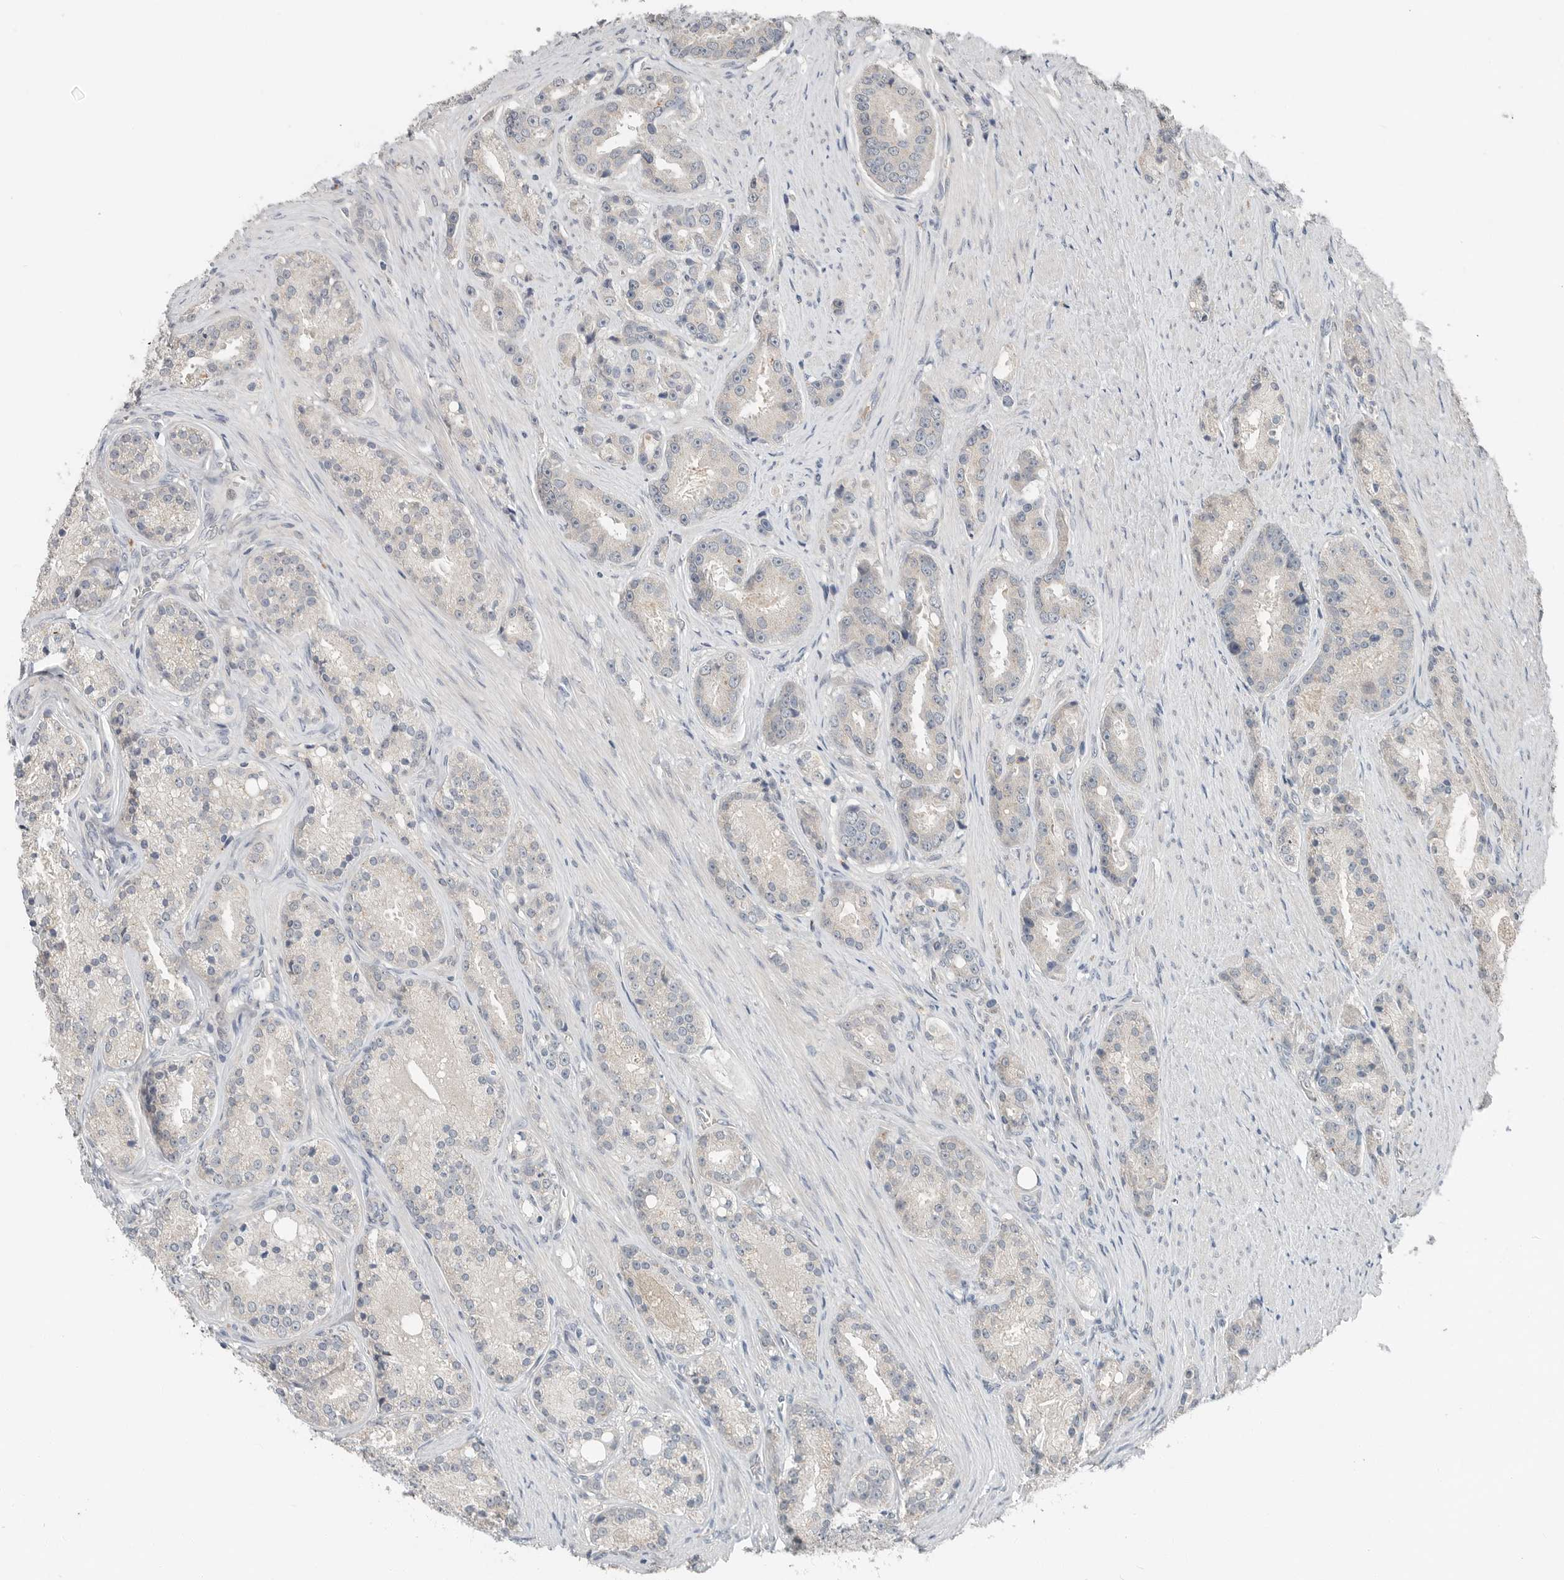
{"staining": {"intensity": "negative", "quantity": "none", "location": "none"}, "tissue": "prostate cancer", "cell_type": "Tumor cells", "image_type": "cancer", "snomed": [{"axis": "morphology", "description": "Adenocarcinoma, High grade"}, {"axis": "topography", "description": "Prostate"}], "caption": "This histopathology image is of prostate cancer stained with immunohistochemistry to label a protein in brown with the nuclei are counter-stained blue. There is no expression in tumor cells.", "gene": "FCRLB", "patient": {"sex": "male", "age": 60}}